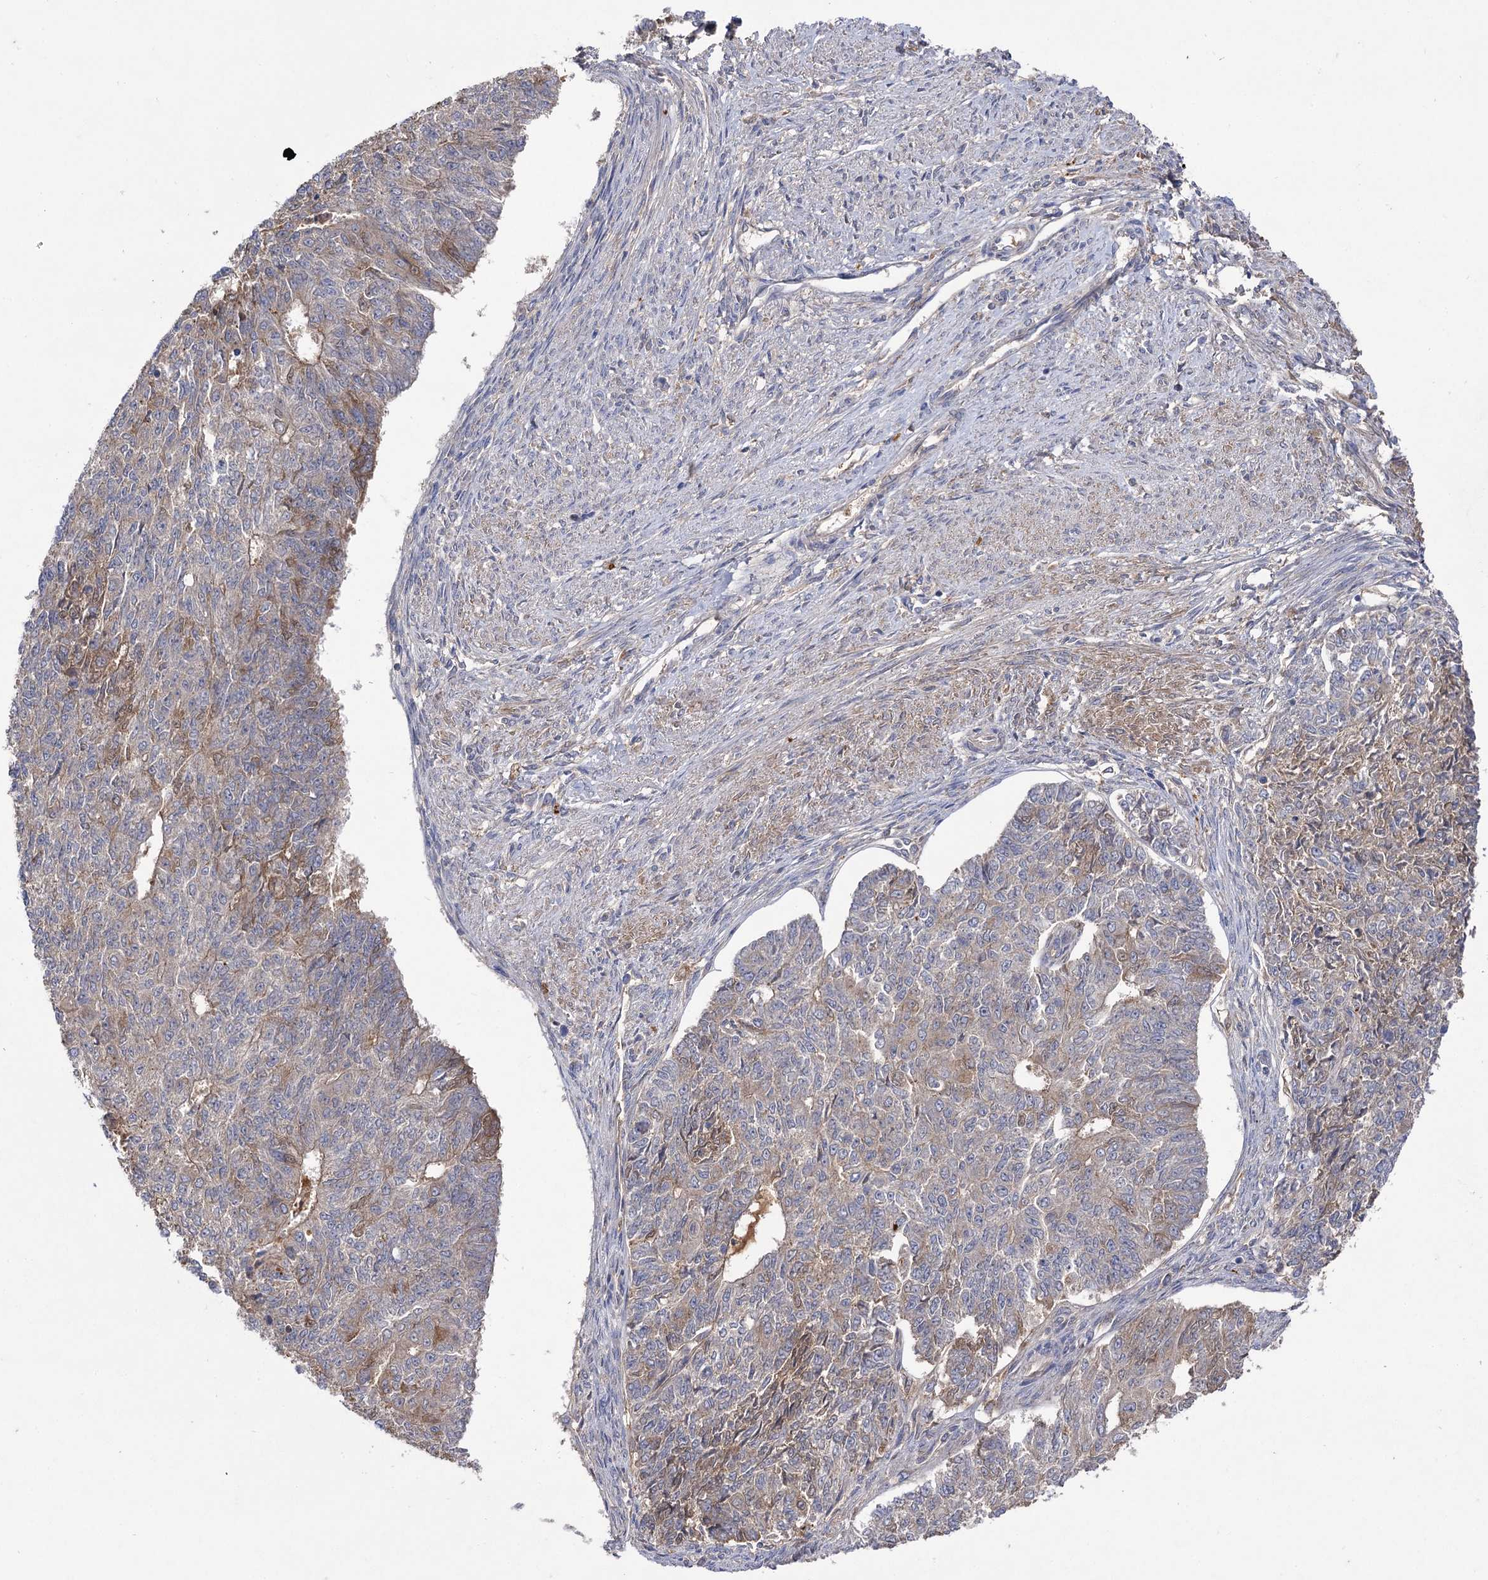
{"staining": {"intensity": "moderate", "quantity": "<25%", "location": "cytoplasmic/membranous"}, "tissue": "endometrial cancer", "cell_type": "Tumor cells", "image_type": "cancer", "snomed": [{"axis": "morphology", "description": "Adenocarcinoma, NOS"}, {"axis": "topography", "description": "Endometrium"}], "caption": "Endometrial cancer (adenocarcinoma) stained with a protein marker demonstrates moderate staining in tumor cells.", "gene": "USP50", "patient": {"sex": "female", "age": 32}}